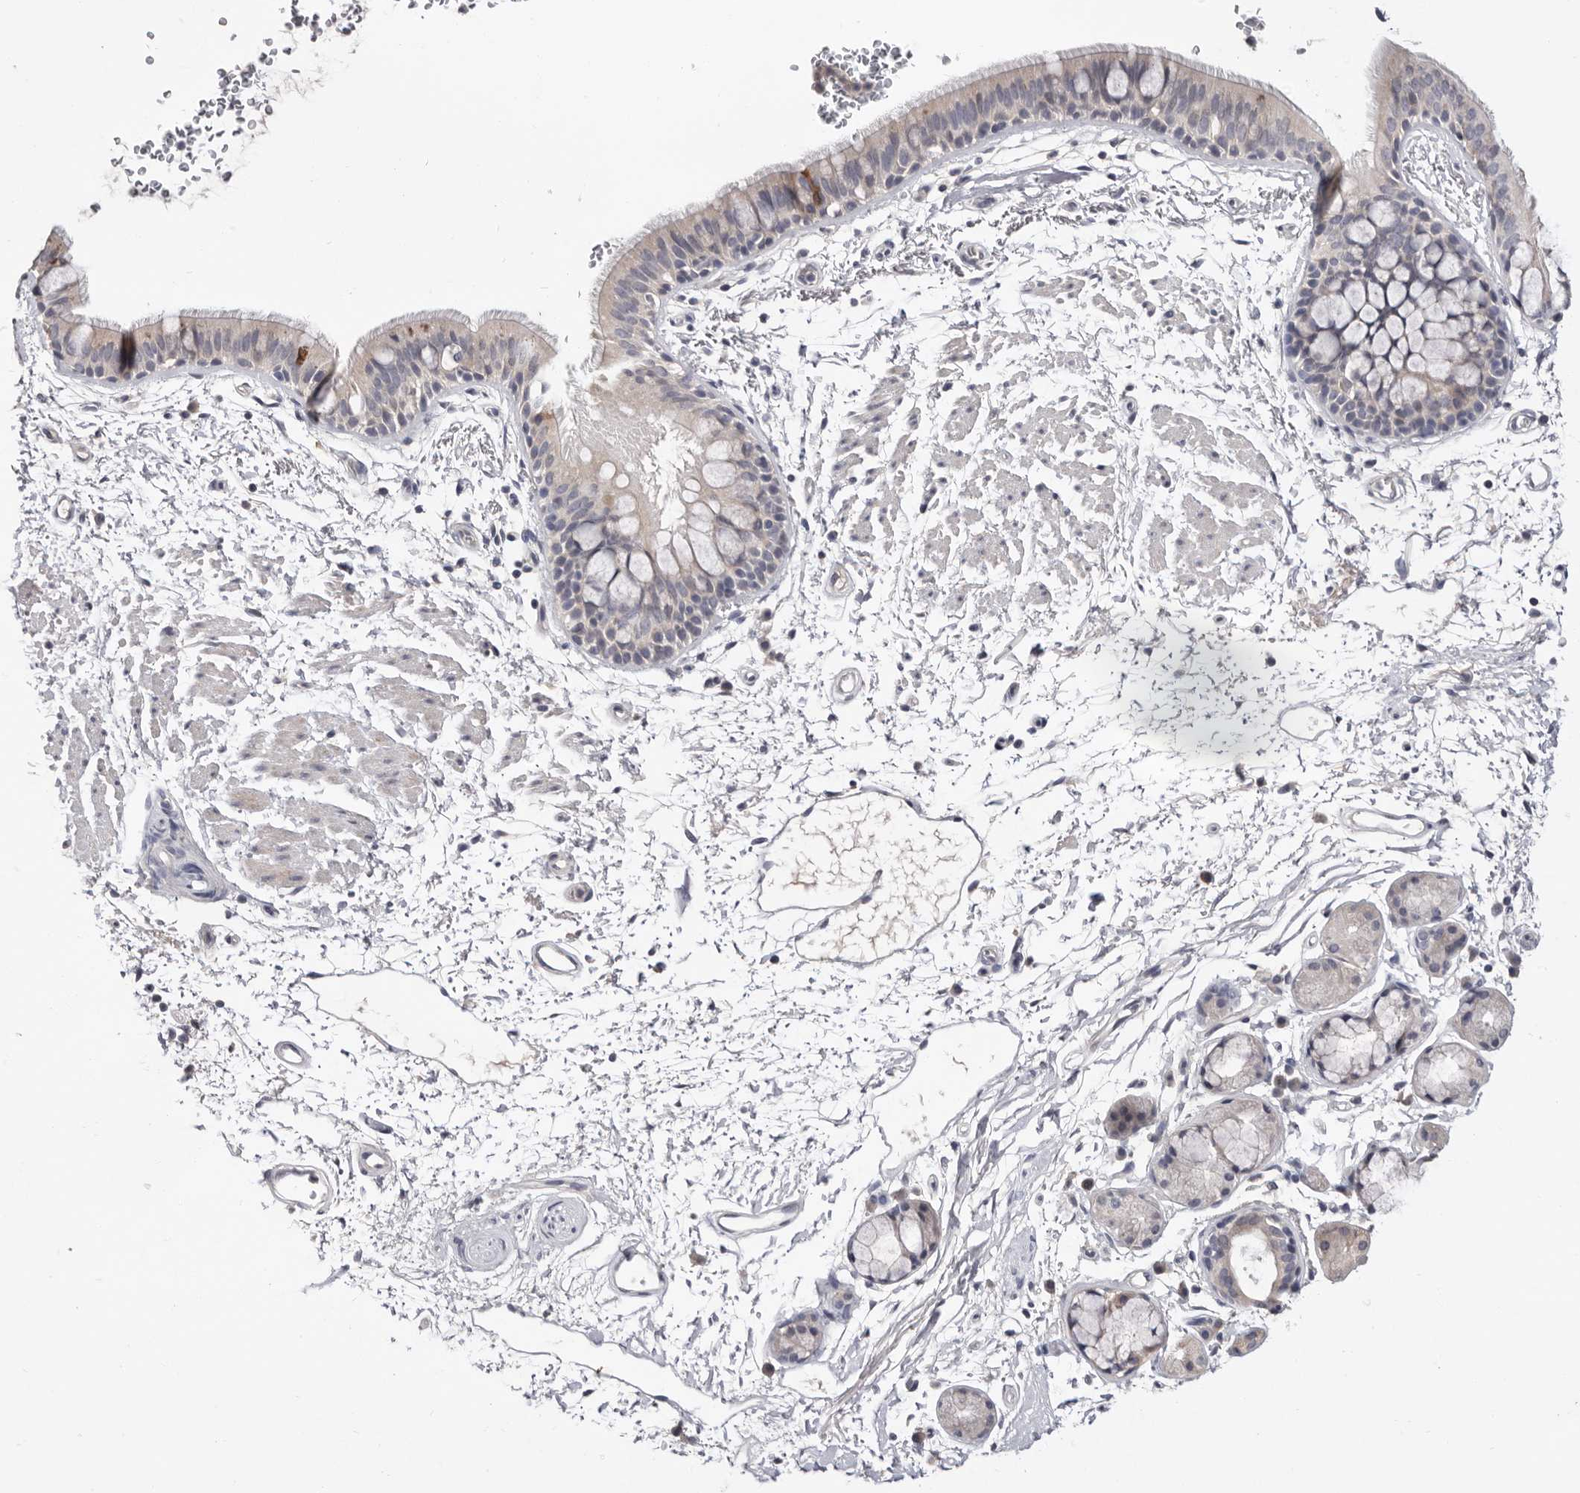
{"staining": {"intensity": "moderate", "quantity": "25%-75%", "location": "cytoplasmic/membranous,nuclear"}, "tissue": "bronchus", "cell_type": "Respiratory epithelial cells", "image_type": "normal", "snomed": [{"axis": "morphology", "description": "Normal tissue, NOS"}, {"axis": "topography", "description": "Lymph node"}, {"axis": "topography", "description": "Bronchus"}], "caption": "Immunohistochemical staining of benign bronchus demonstrates moderate cytoplasmic/membranous,nuclear protein expression in about 25%-75% of respiratory epithelial cells. The staining was performed using DAB to visualize the protein expression in brown, while the nuclei were stained in blue with hematoxylin (Magnification: 20x).", "gene": "DOP1A", "patient": {"sex": "female", "age": 70}}